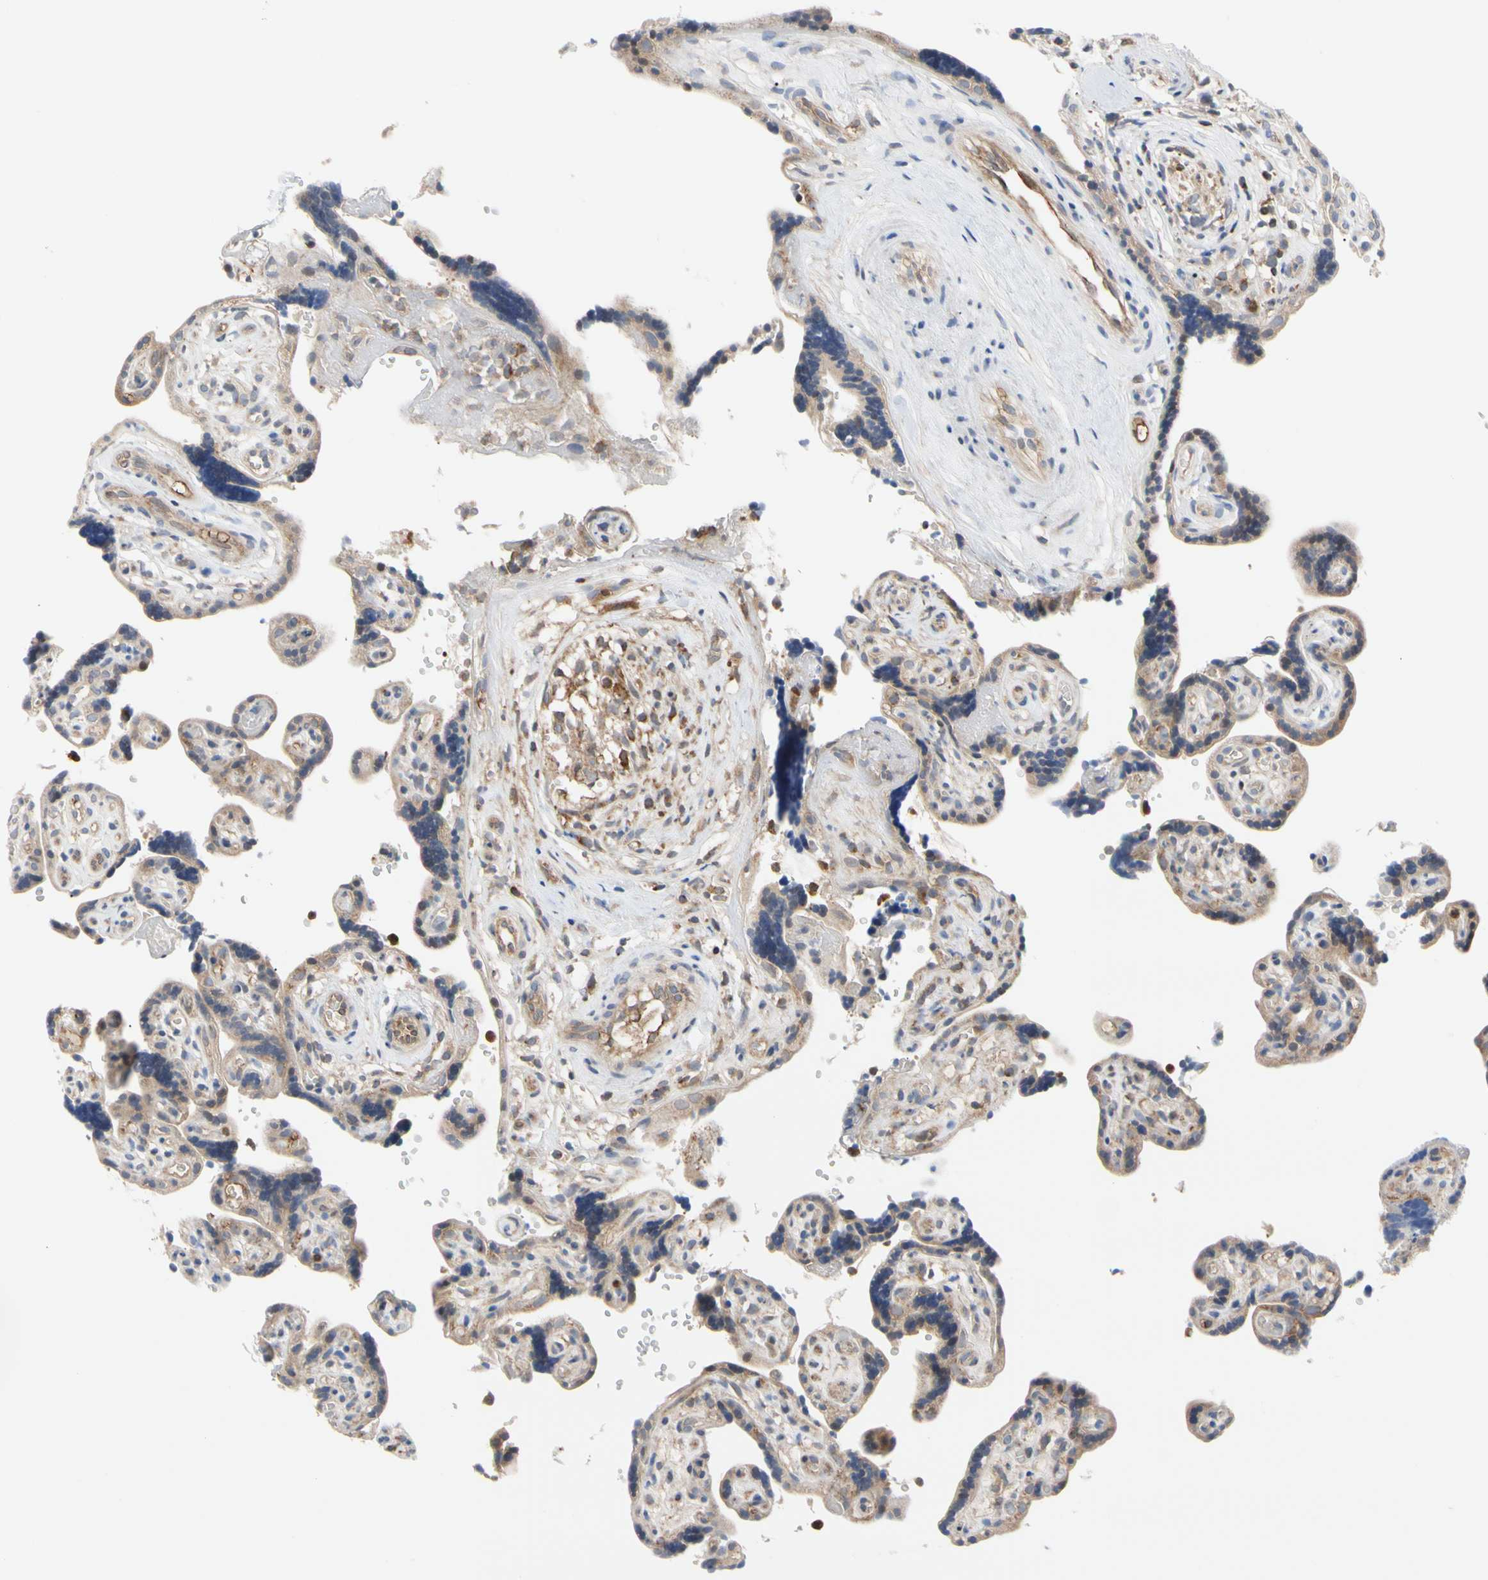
{"staining": {"intensity": "moderate", "quantity": ">75%", "location": "cytoplasmic/membranous"}, "tissue": "placenta", "cell_type": "Trophoblastic cells", "image_type": "normal", "snomed": [{"axis": "morphology", "description": "Normal tissue, NOS"}, {"axis": "topography", "description": "Placenta"}], "caption": "Immunohistochemical staining of unremarkable human placenta demonstrates >75% levels of moderate cytoplasmic/membranous protein positivity in approximately >75% of trophoblastic cells.", "gene": "MCL1", "patient": {"sex": "female", "age": 30}}